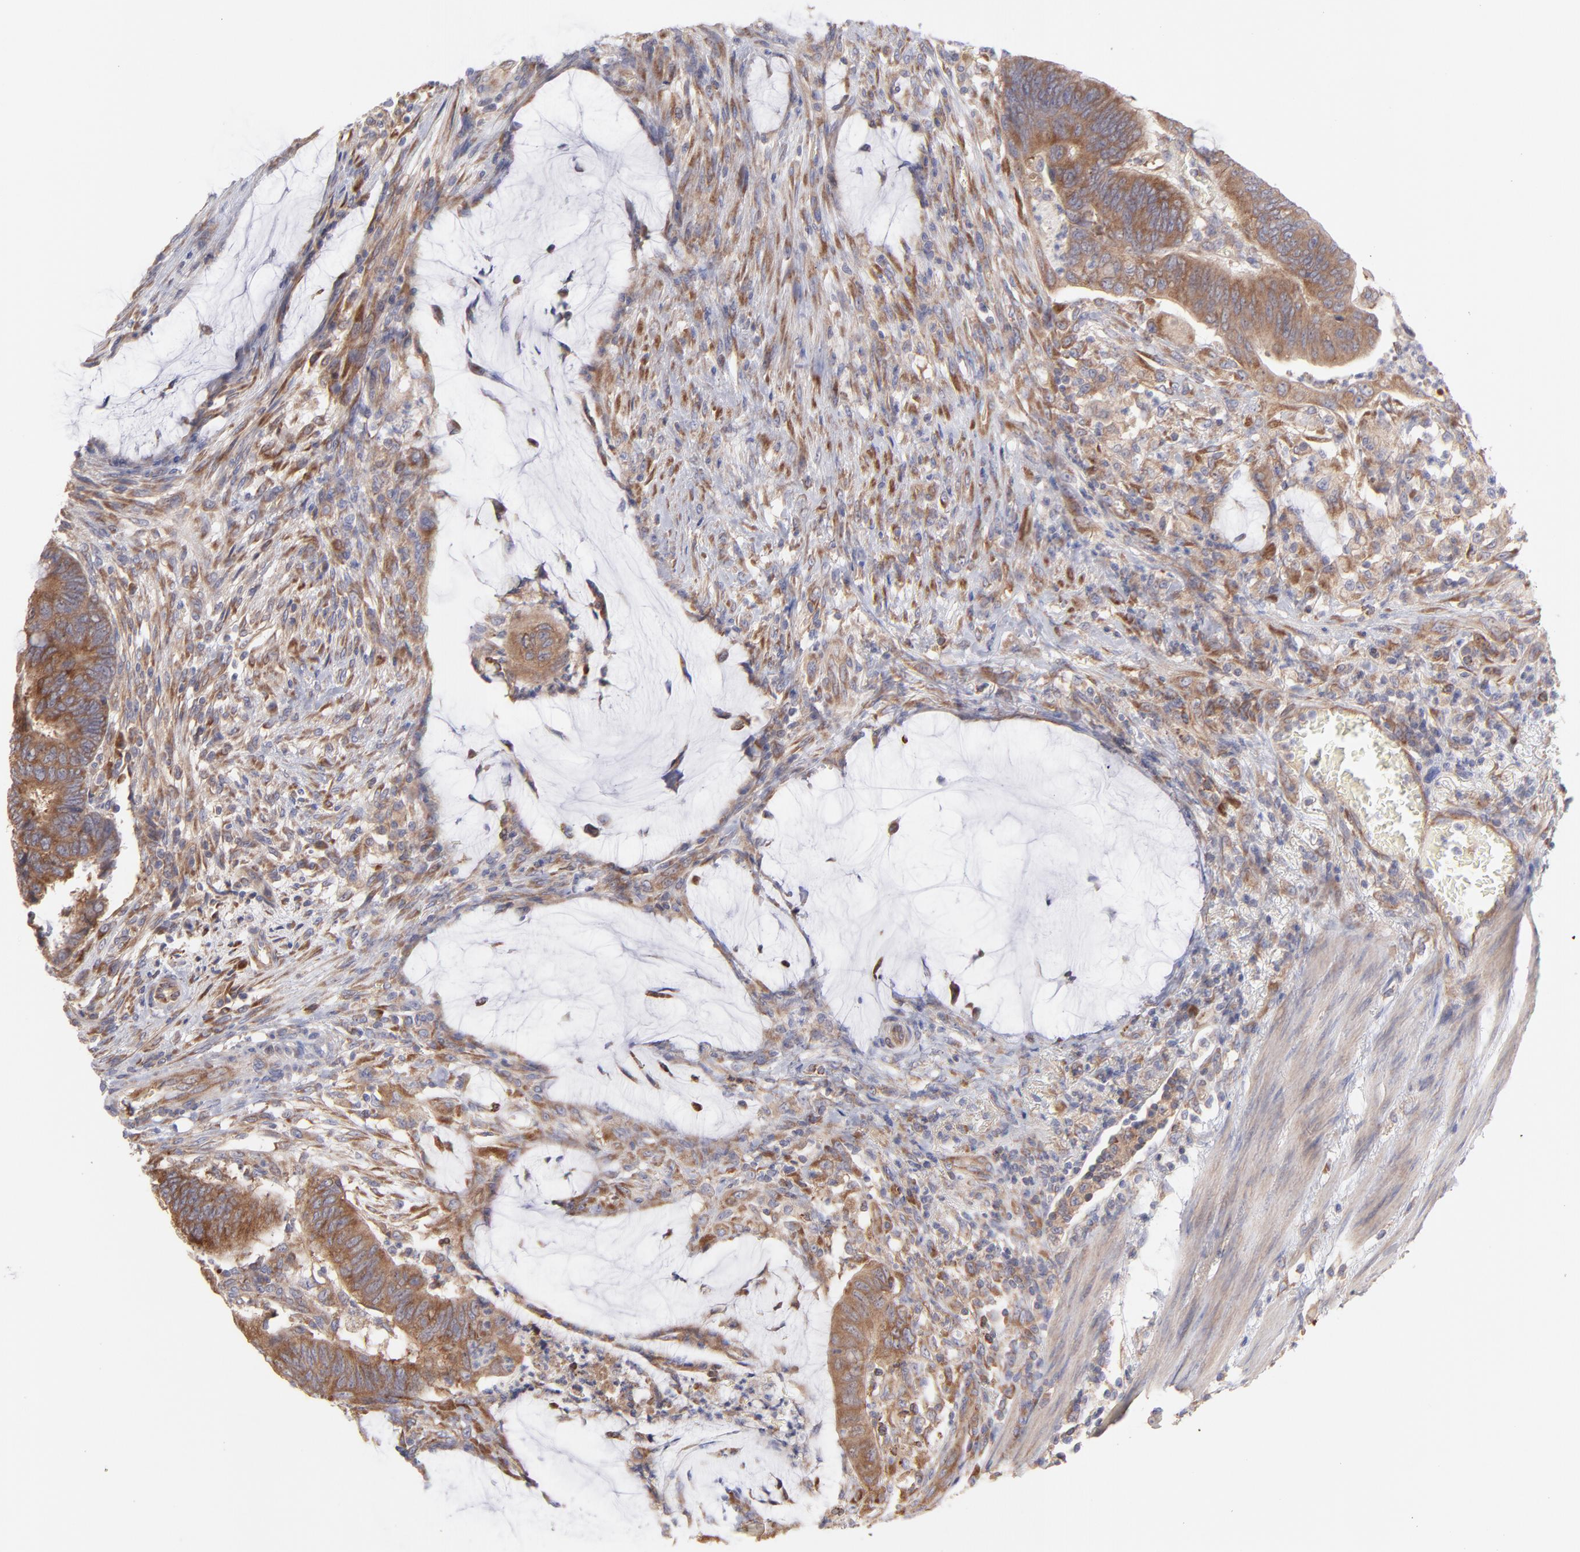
{"staining": {"intensity": "moderate", "quantity": ">75%", "location": "cytoplasmic/membranous"}, "tissue": "colorectal cancer", "cell_type": "Tumor cells", "image_type": "cancer", "snomed": [{"axis": "morphology", "description": "Normal tissue, NOS"}, {"axis": "morphology", "description": "Adenocarcinoma, NOS"}, {"axis": "topography", "description": "Rectum"}], "caption": "A medium amount of moderate cytoplasmic/membranous staining is appreciated in about >75% of tumor cells in adenocarcinoma (colorectal) tissue.", "gene": "RPLP0", "patient": {"sex": "male", "age": 92}}